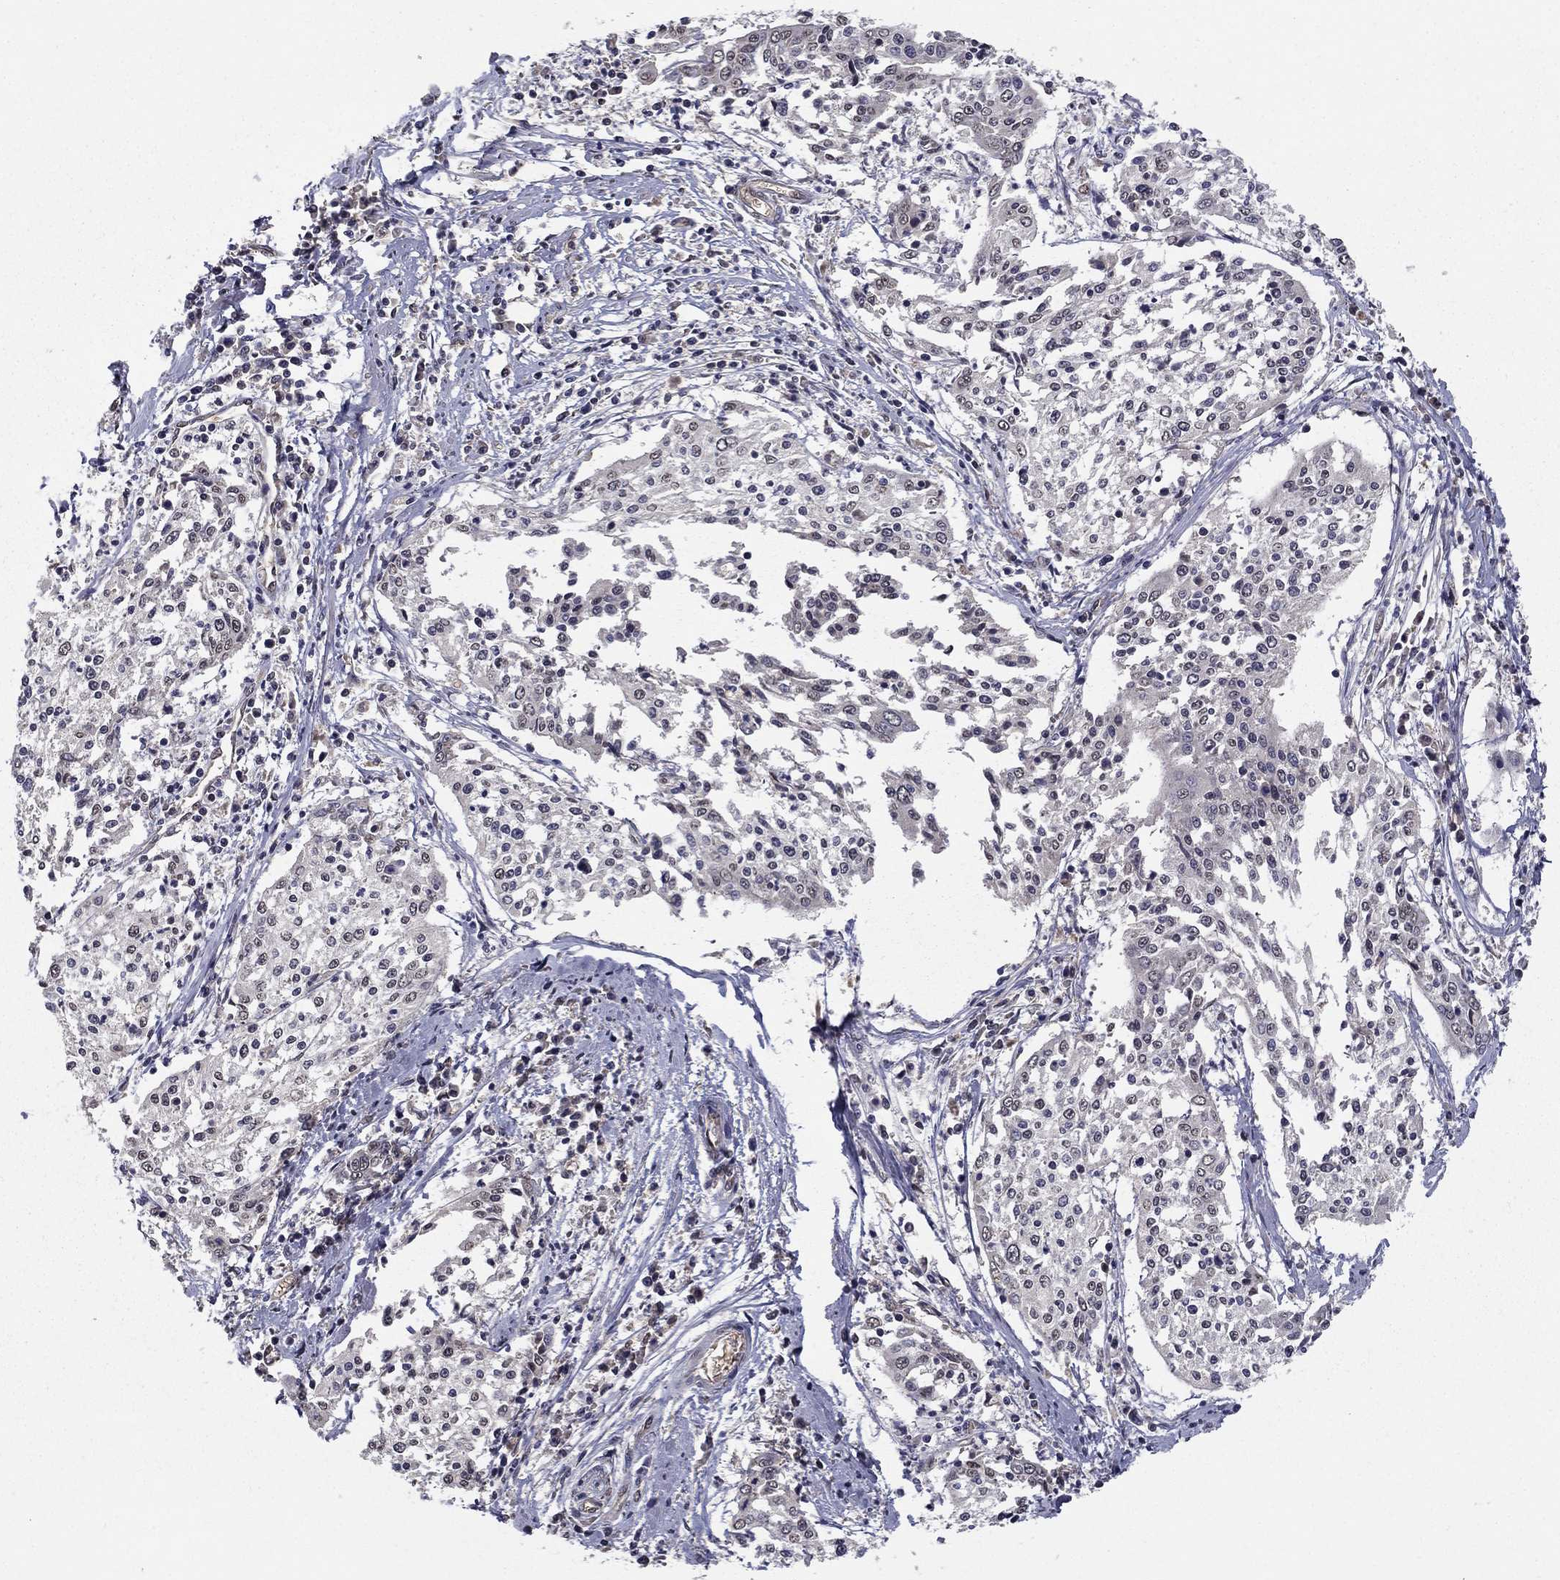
{"staining": {"intensity": "negative", "quantity": "none", "location": "none"}, "tissue": "cervical cancer", "cell_type": "Tumor cells", "image_type": "cancer", "snomed": [{"axis": "morphology", "description": "Squamous cell carcinoma, NOS"}, {"axis": "topography", "description": "Cervix"}], "caption": "DAB (3,3'-diaminobenzidine) immunohistochemical staining of human squamous cell carcinoma (cervical) demonstrates no significant expression in tumor cells.", "gene": "SLC2A13", "patient": {"sex": "female", "age": 41}}